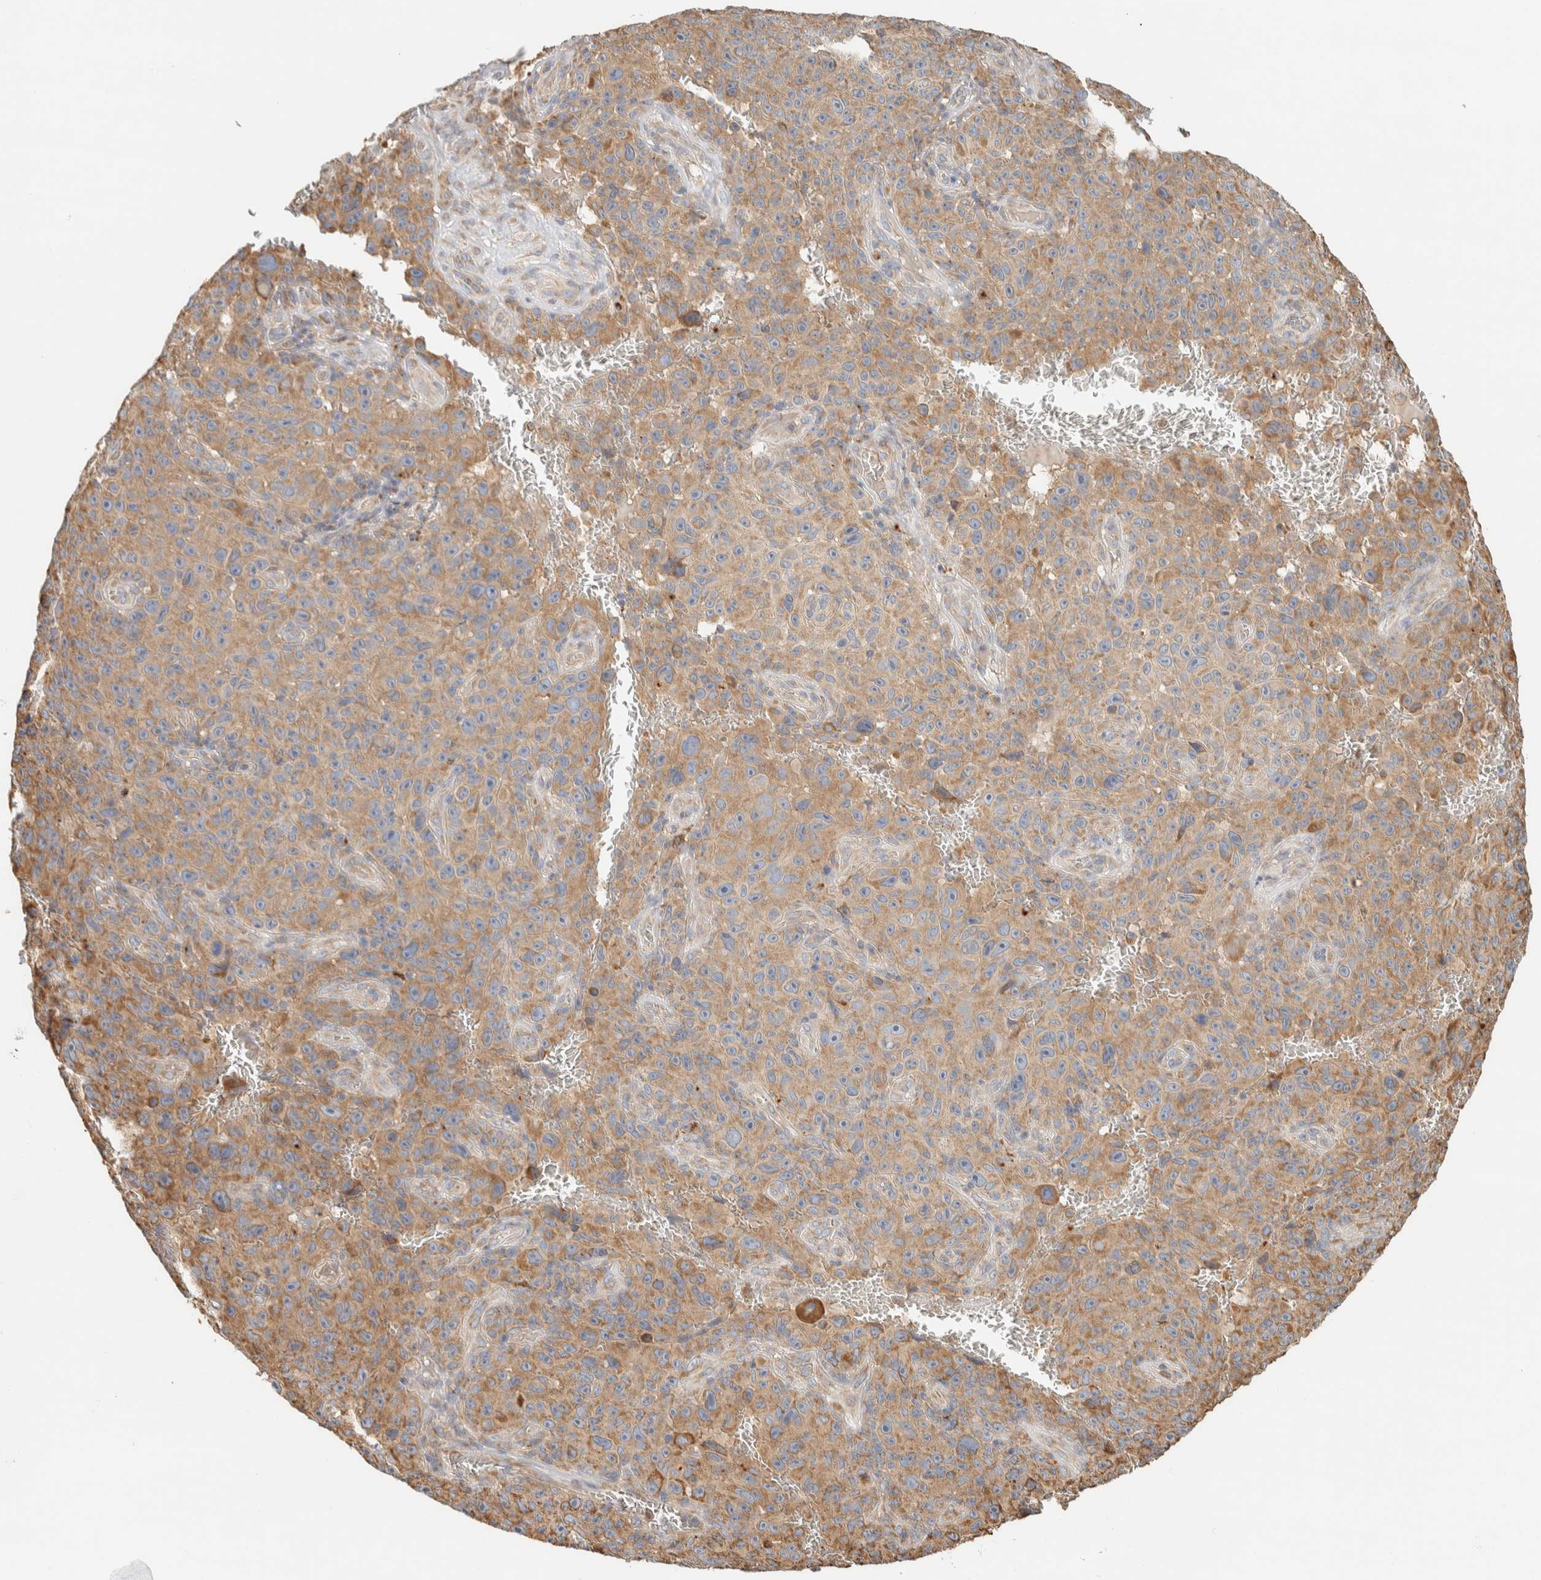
{"staining": {"intensity": "moderate", "quantity": ">75%", "location": "cytoplasmic/membranous"}, "tissue": "melanoma", "cell_type": "Tumor cells", "image_type": "cancer", "snomed": [{"axis": "morphology", "description": "Malignant melanoma, NOS"}, {"axis": "topography", "description": "Skin"}], "caption": "Melanoma tissue reveals moderate cytoplasmic/membranous staining in about >75% of tumor cells", "gene": "RAB11FIP1", "patient": {"sex": "female", "age": 82}}